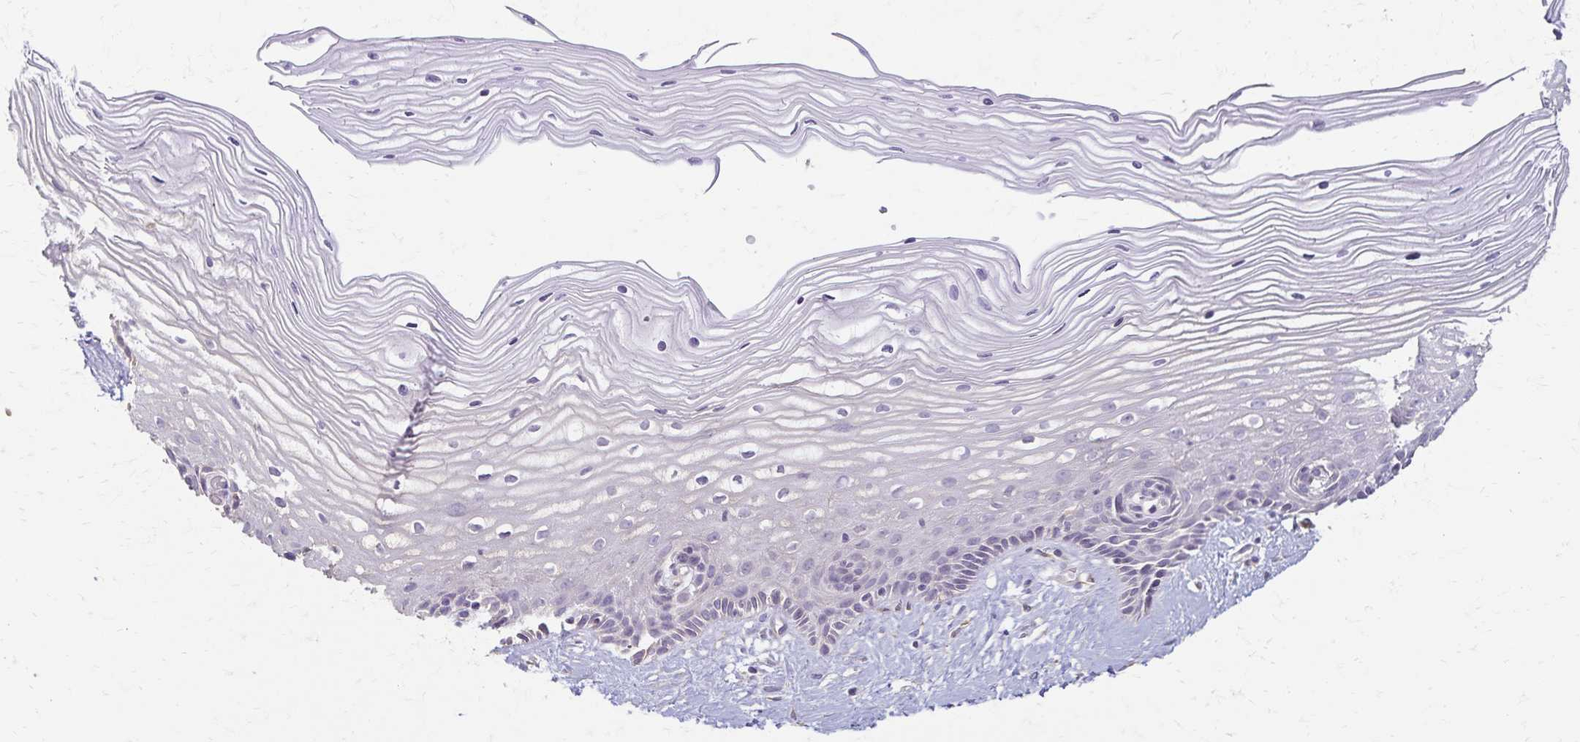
{"staining": {"intensity": "negative", "quantity": "none", "location": "none"}, "tissue": "cervix", "cell_type": "Squamous epithelial cells", "image_type": "normal", "snomed": [{"axis": "morphology", "description": "Normal tissue, NOS"}, {"axis": "topography", "description": "Cervix"}], "caption": "High magnification brightfield microscopy of unremarkable cervix stained with DAB (3,3'-diaminobenzidine) (brown) and counterstained with hematoxylin (blue): squamous epithelial cells show no significant staining. (Brightfield microscopy of DAB IHC at high magnification).", "gene": "KISS1", "patient": {"sex": "female", "age": 40}}